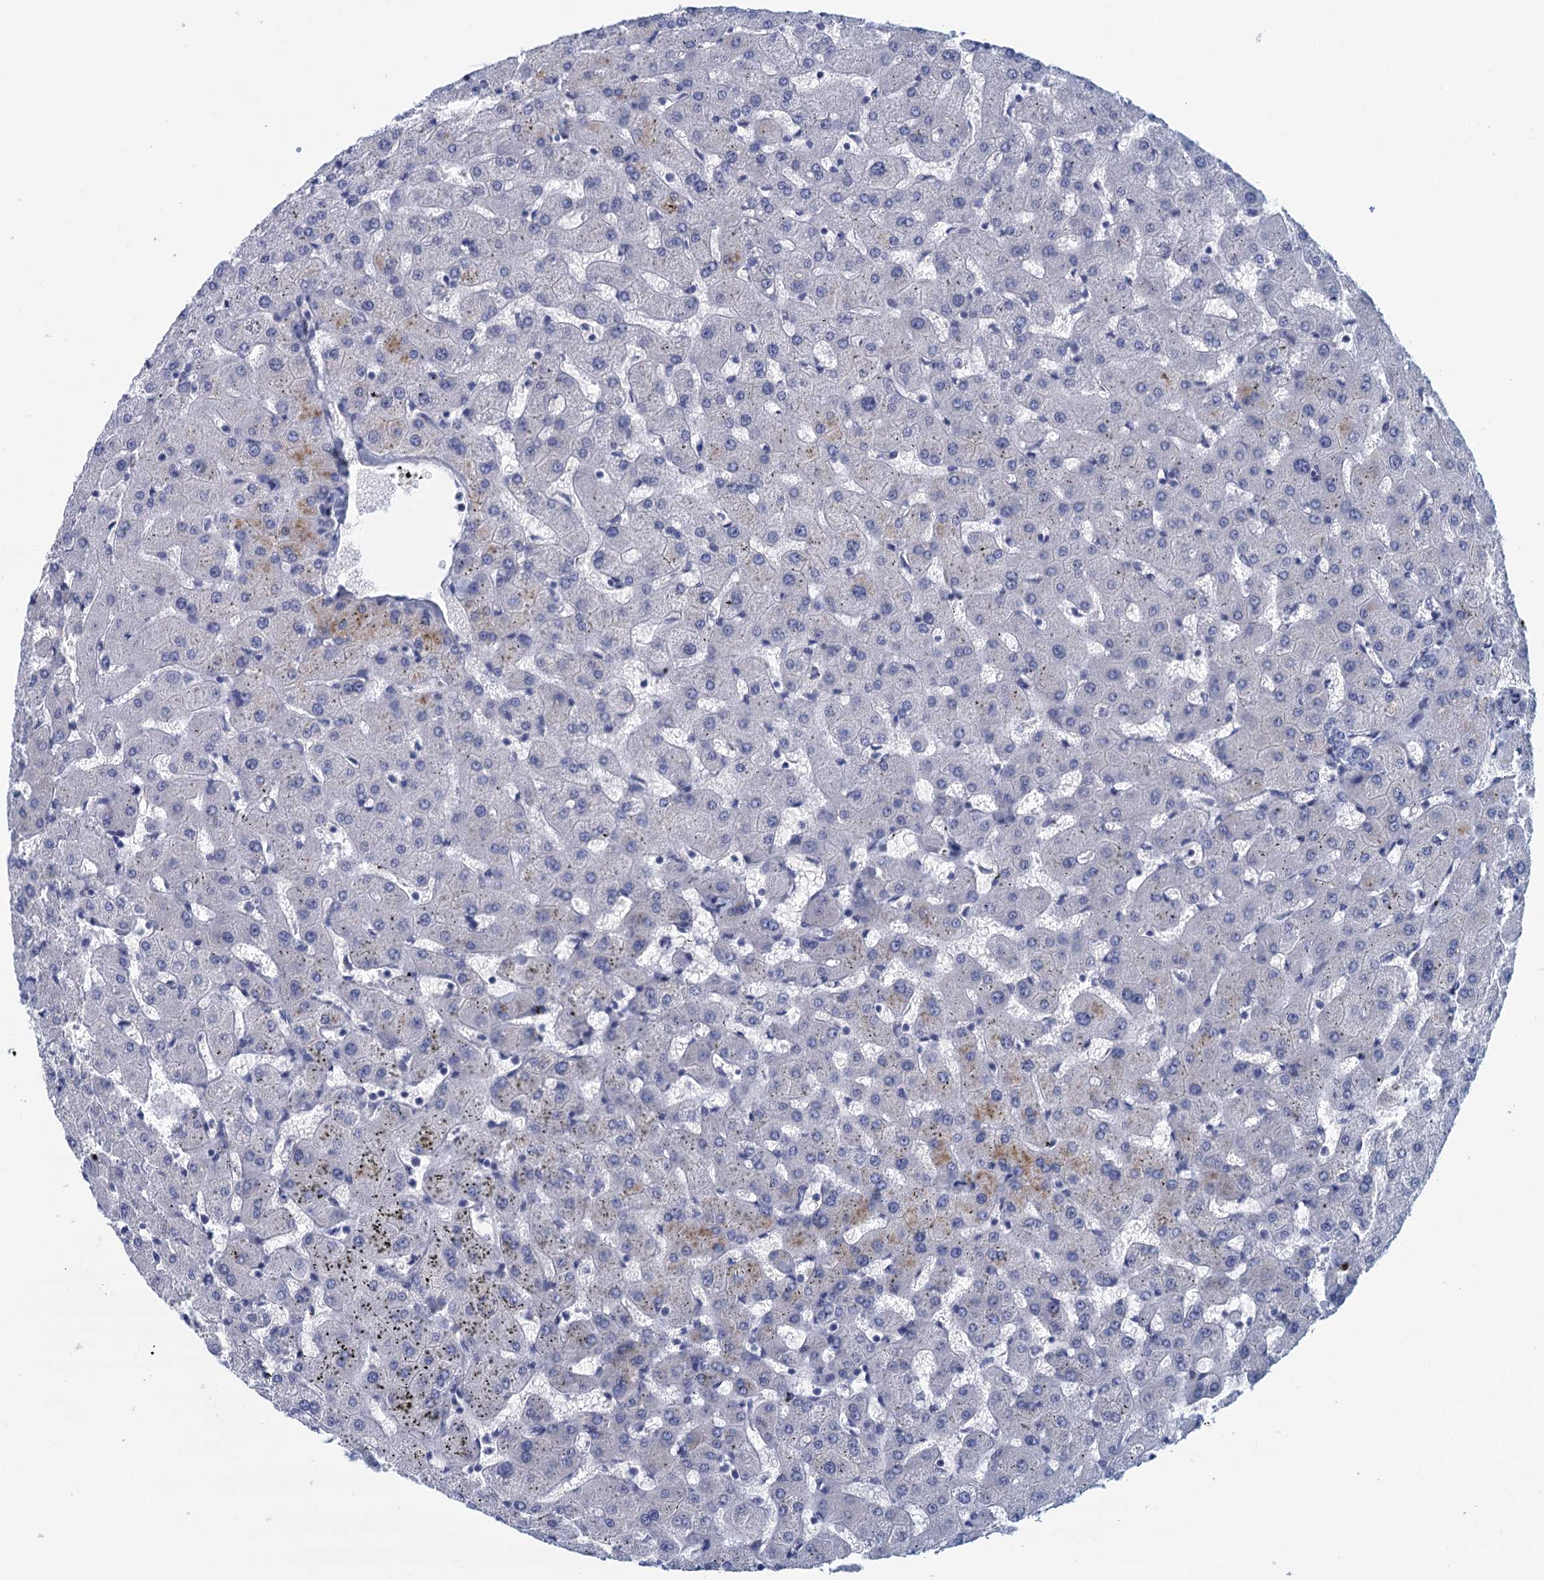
{"staining": {"intensity": "negative", "quantity": "none", "location": "none"}, "tissue": "liver", "cell_type": "Cholangiocytes", "image_type": "normal", "snomed": [{"axis": "morphology", "description": "Normal tissue, NOS"}, {"axis": "topography", "description": "Liver"}], "caption": "This is an IHC histopathology image of normal liver. There is no staining in cholangiocytes.", "gene": "CYP51A1", "patient": {"sex": "female", "age": 63}}